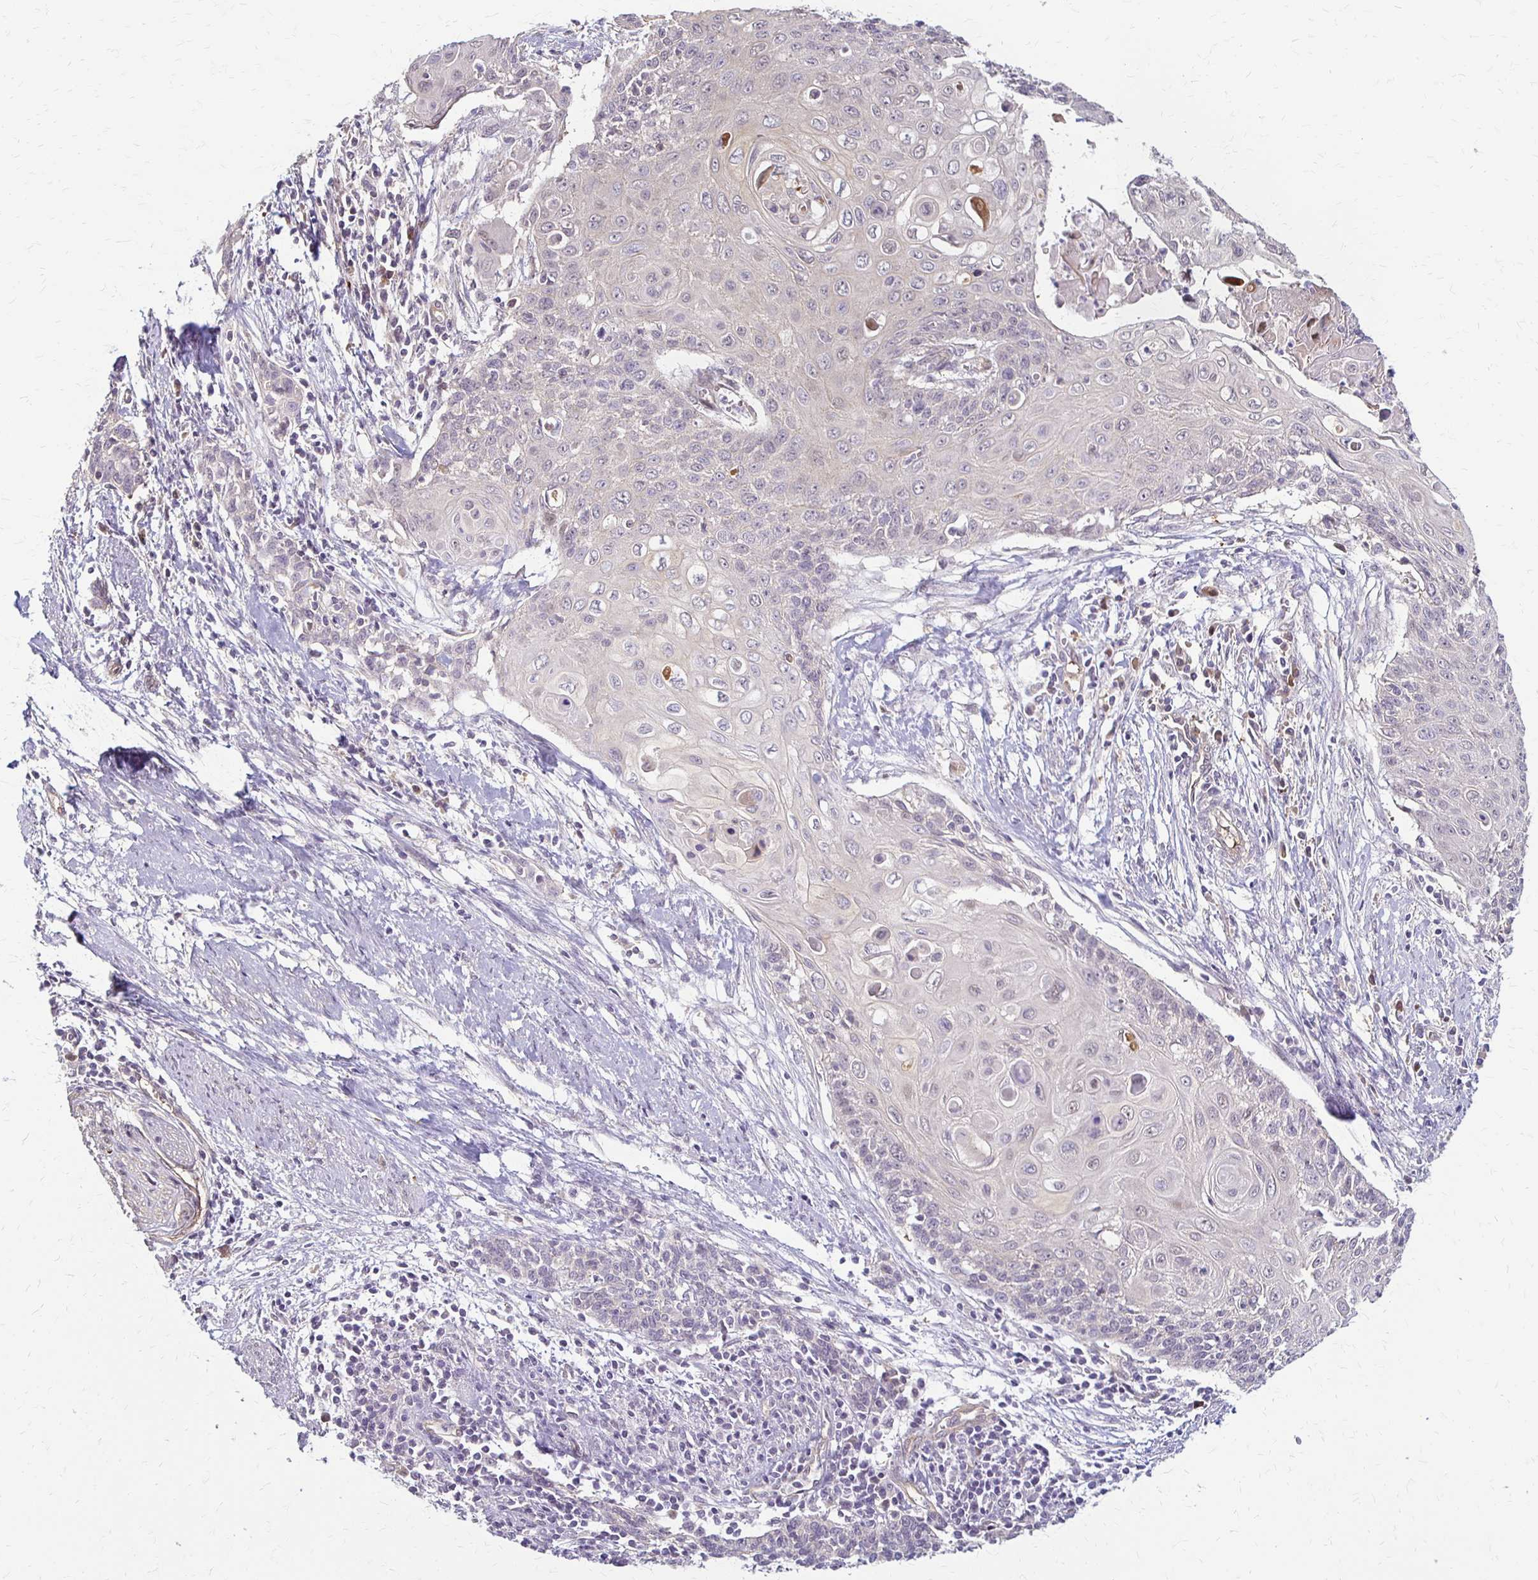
{"staining": {"intensity": "negative", "quantity": "none", "location": "none"}, "tissue": "cervical cancer", "cell_type": "Tumor cells", "image_type": "cancer", "snomed": [{"axis": "morphology", "description": "Squamous cell carcinoma, NOS"}, {"axis": "topography", "description": "Cervix"}], "caption": "High power microscopy image of an IHC histopathology image of cervical cancer, revealing no significant positivity in tumor cells. (Stains: DAB immunohistochemistry with hematoxylin counter stain, Microscopy: brightfield microscopy at high magnification).", "gene": "CFL2", "patient": {"sex": "female", "age": 39}}